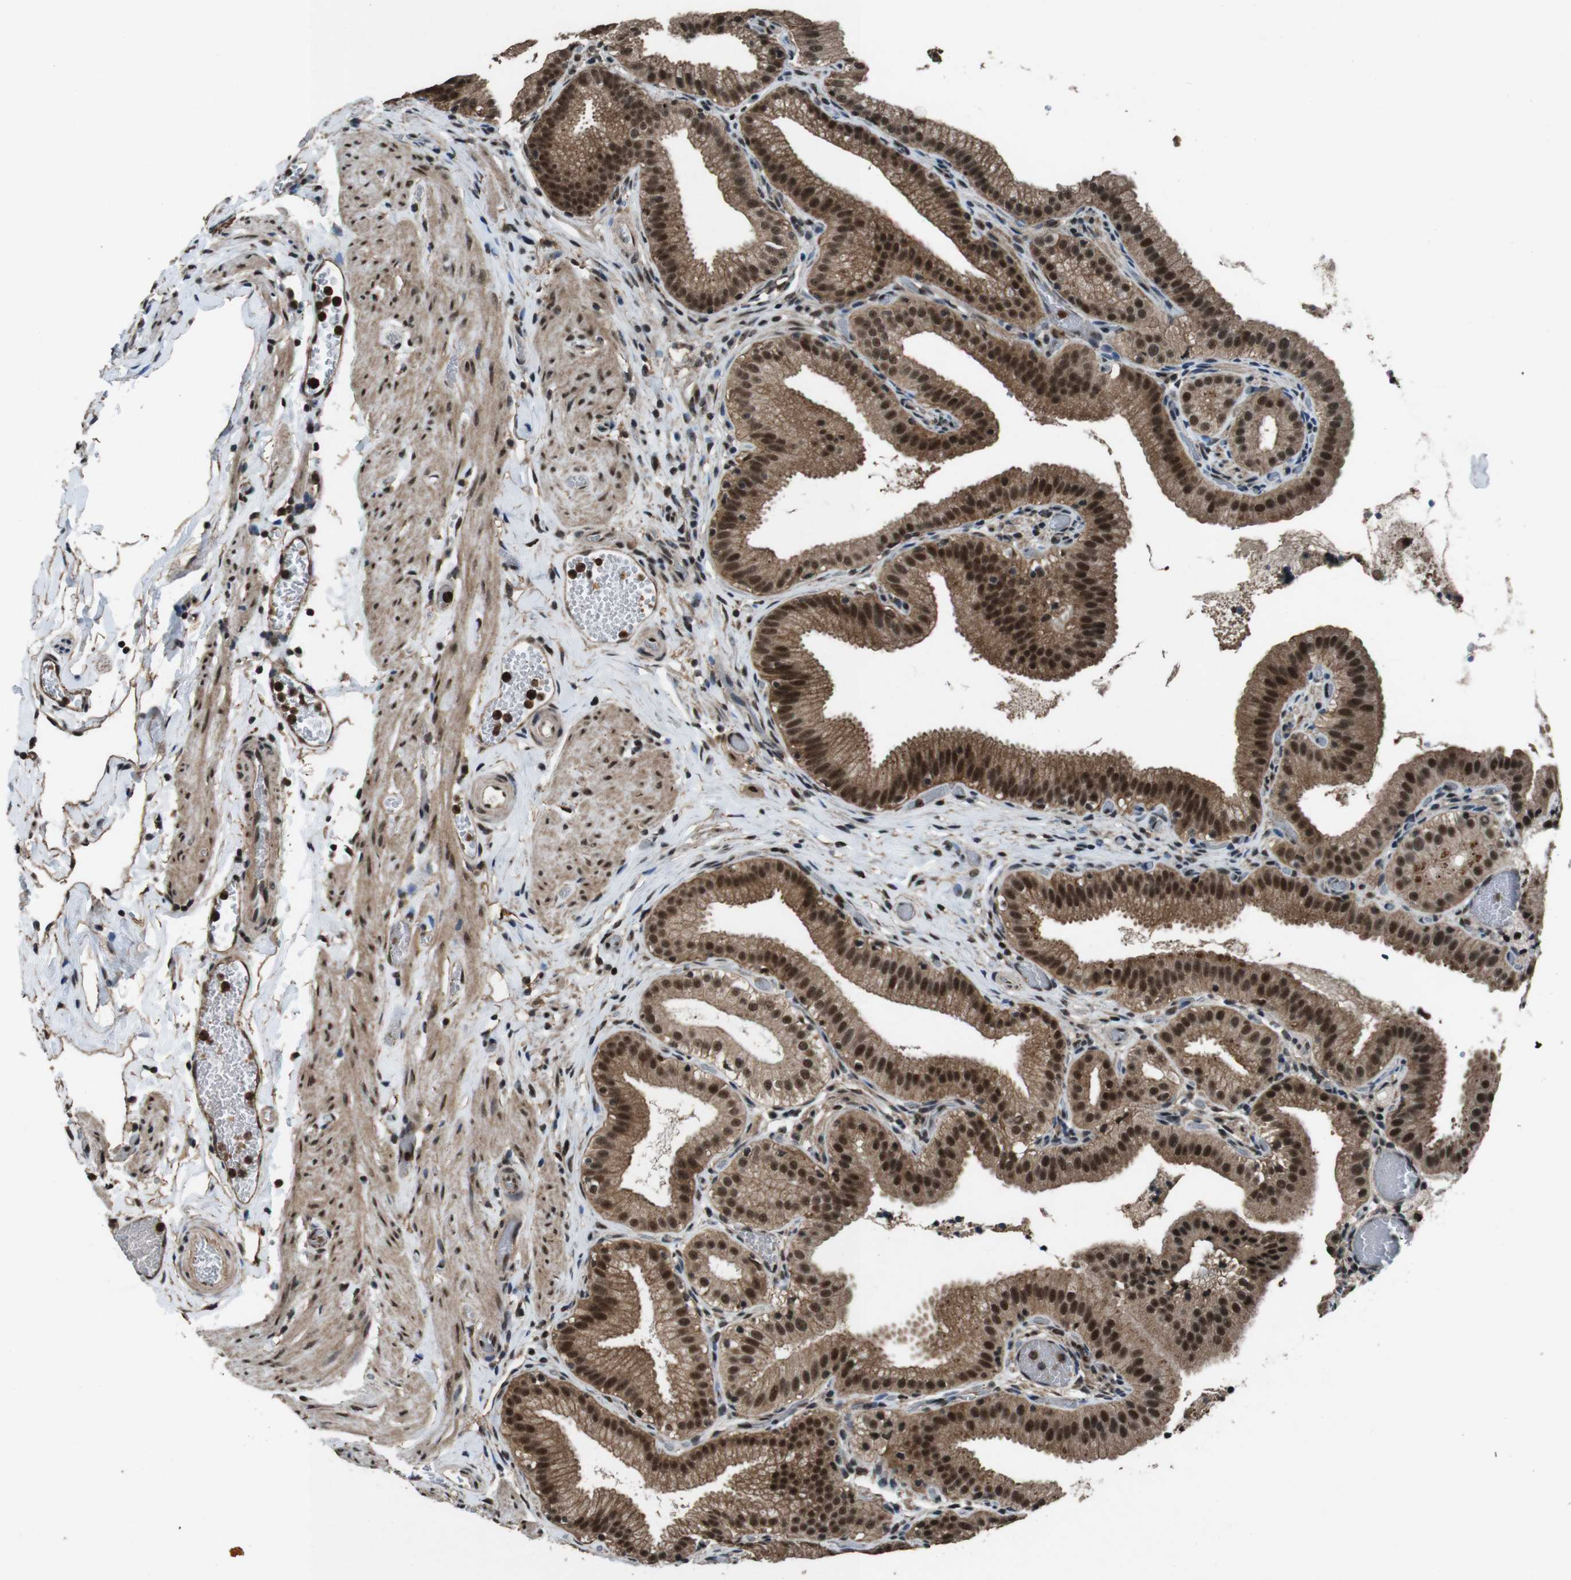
{"staining": {"intensity": "strong", "quantity": ">75%", "location": "cytoplasmic/membranous,nuclear"}, "tissue": "gallbladder", "cell_type": "Glandular cells", "image_type": "normal", "snomed": [{"axis": "morphology", "description": "Normal tissue, NOS"}, {"axis": "topography", "description": "Gallbladder"}], "caption": "Protein expression analysis of unremarkable gallbladder reveals strong cytoplasmic/membranous,nuclear staining in about >75% of glandular cells. The protein is stained brown, and the nuclei are stained in blue (DAB (3,3'-diaminobenzidine) IHC with brightfield microscopy, high magnification).", "gene": "NR4A2", "patient": {"sex": "male", "age": 54}}